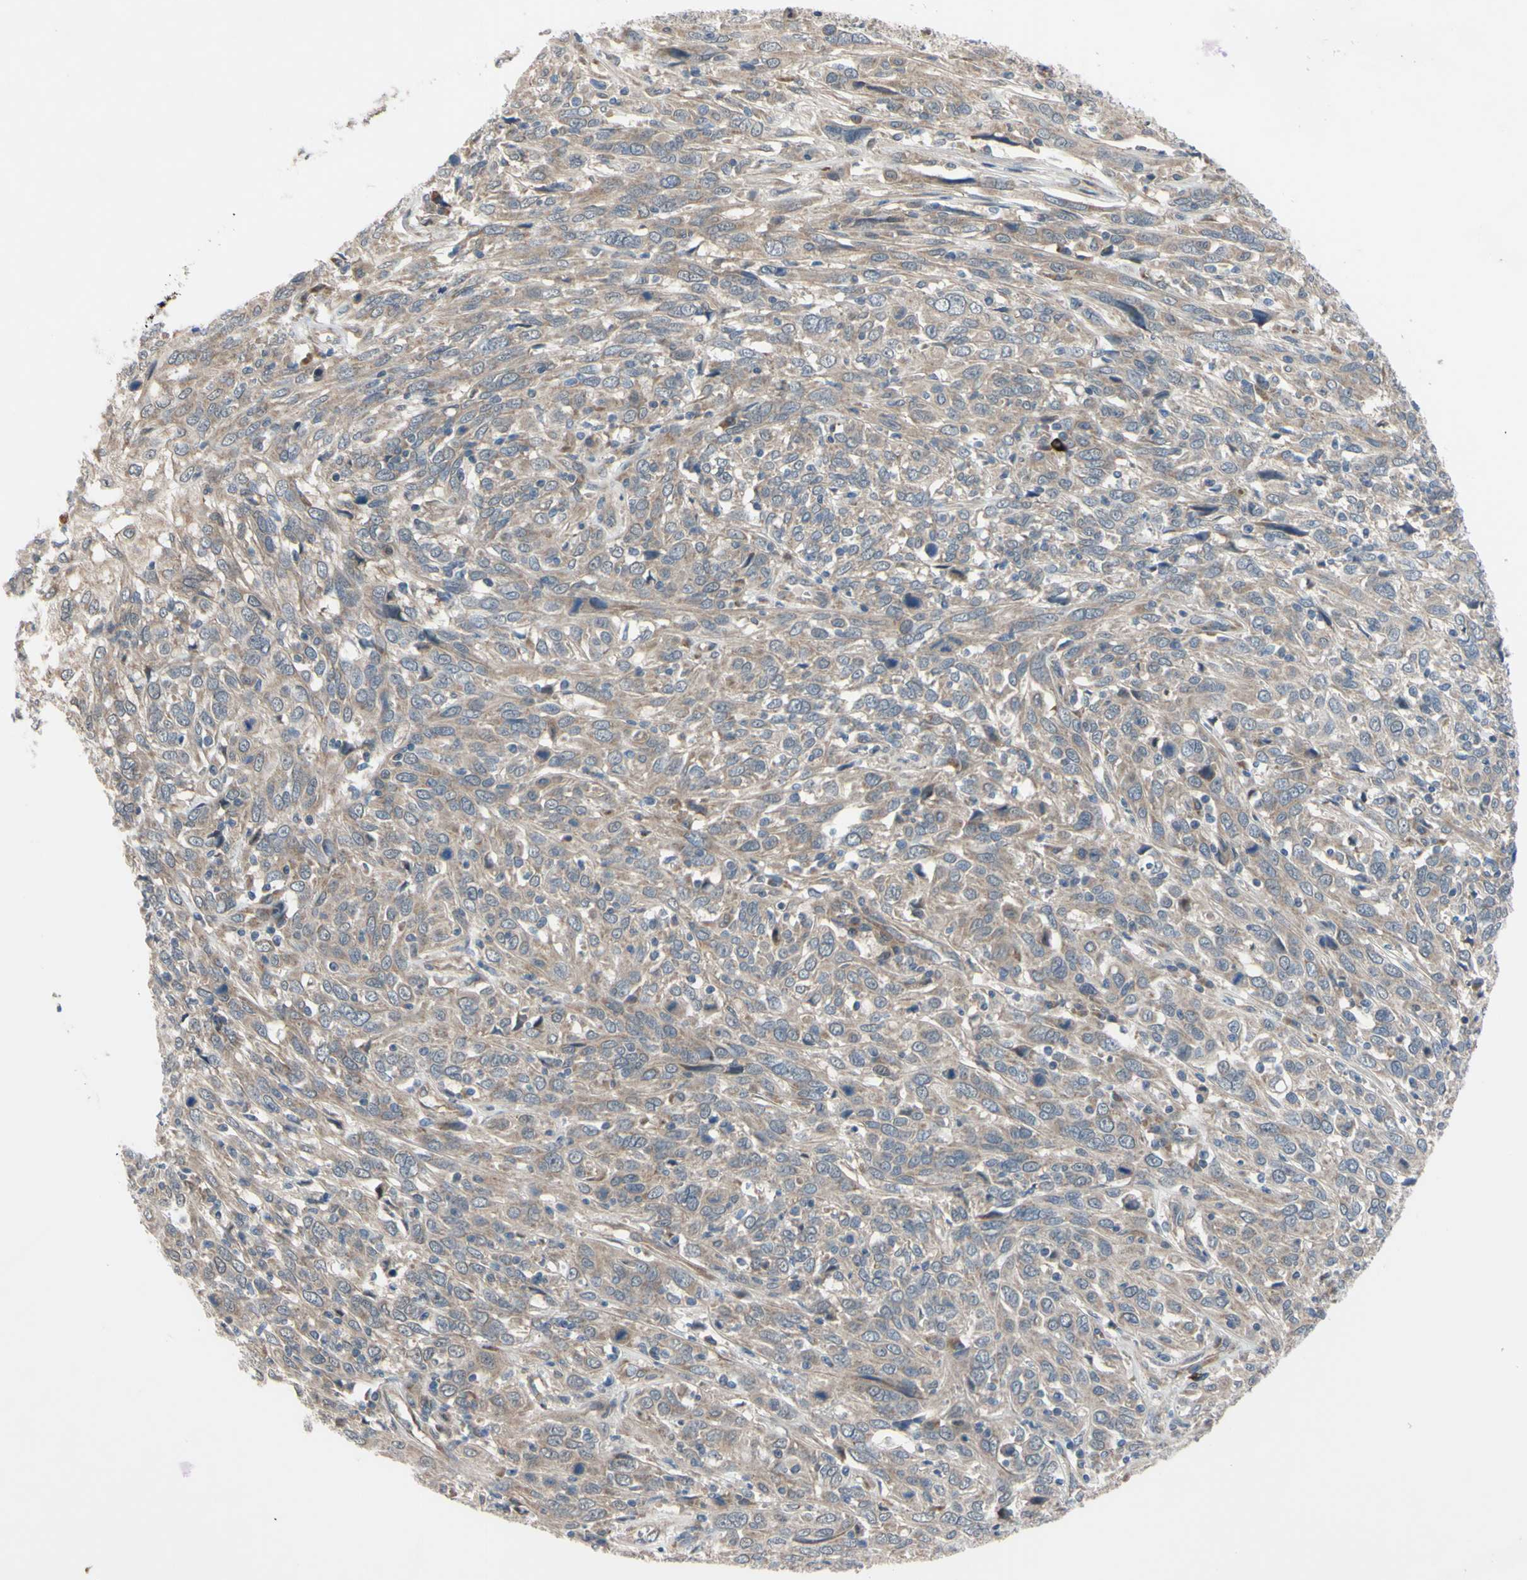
{"staining": {"intensity": "weak", "quantity": ">75%", "location": "cytoplasmic/membranous"}, "tissue": "cervical cancer", "cell_type": "Tumor cells", "image_type": "cancer", "snomed": [{"axis": "morphology", "description": "Squamous cell carcinoma, NOS"}, {"axis": "topography", "description": "Cervix"}], "caption": "A micrograph showing weak cytoplasmic/membranous positivity in approximately >75% of tumor cells in cervical cancer (squamous cell carcinoma), as visualized by brown immunohistochemical staining.", "gene": "SVIL", "patient": {"sex": "female", "age": 46}}